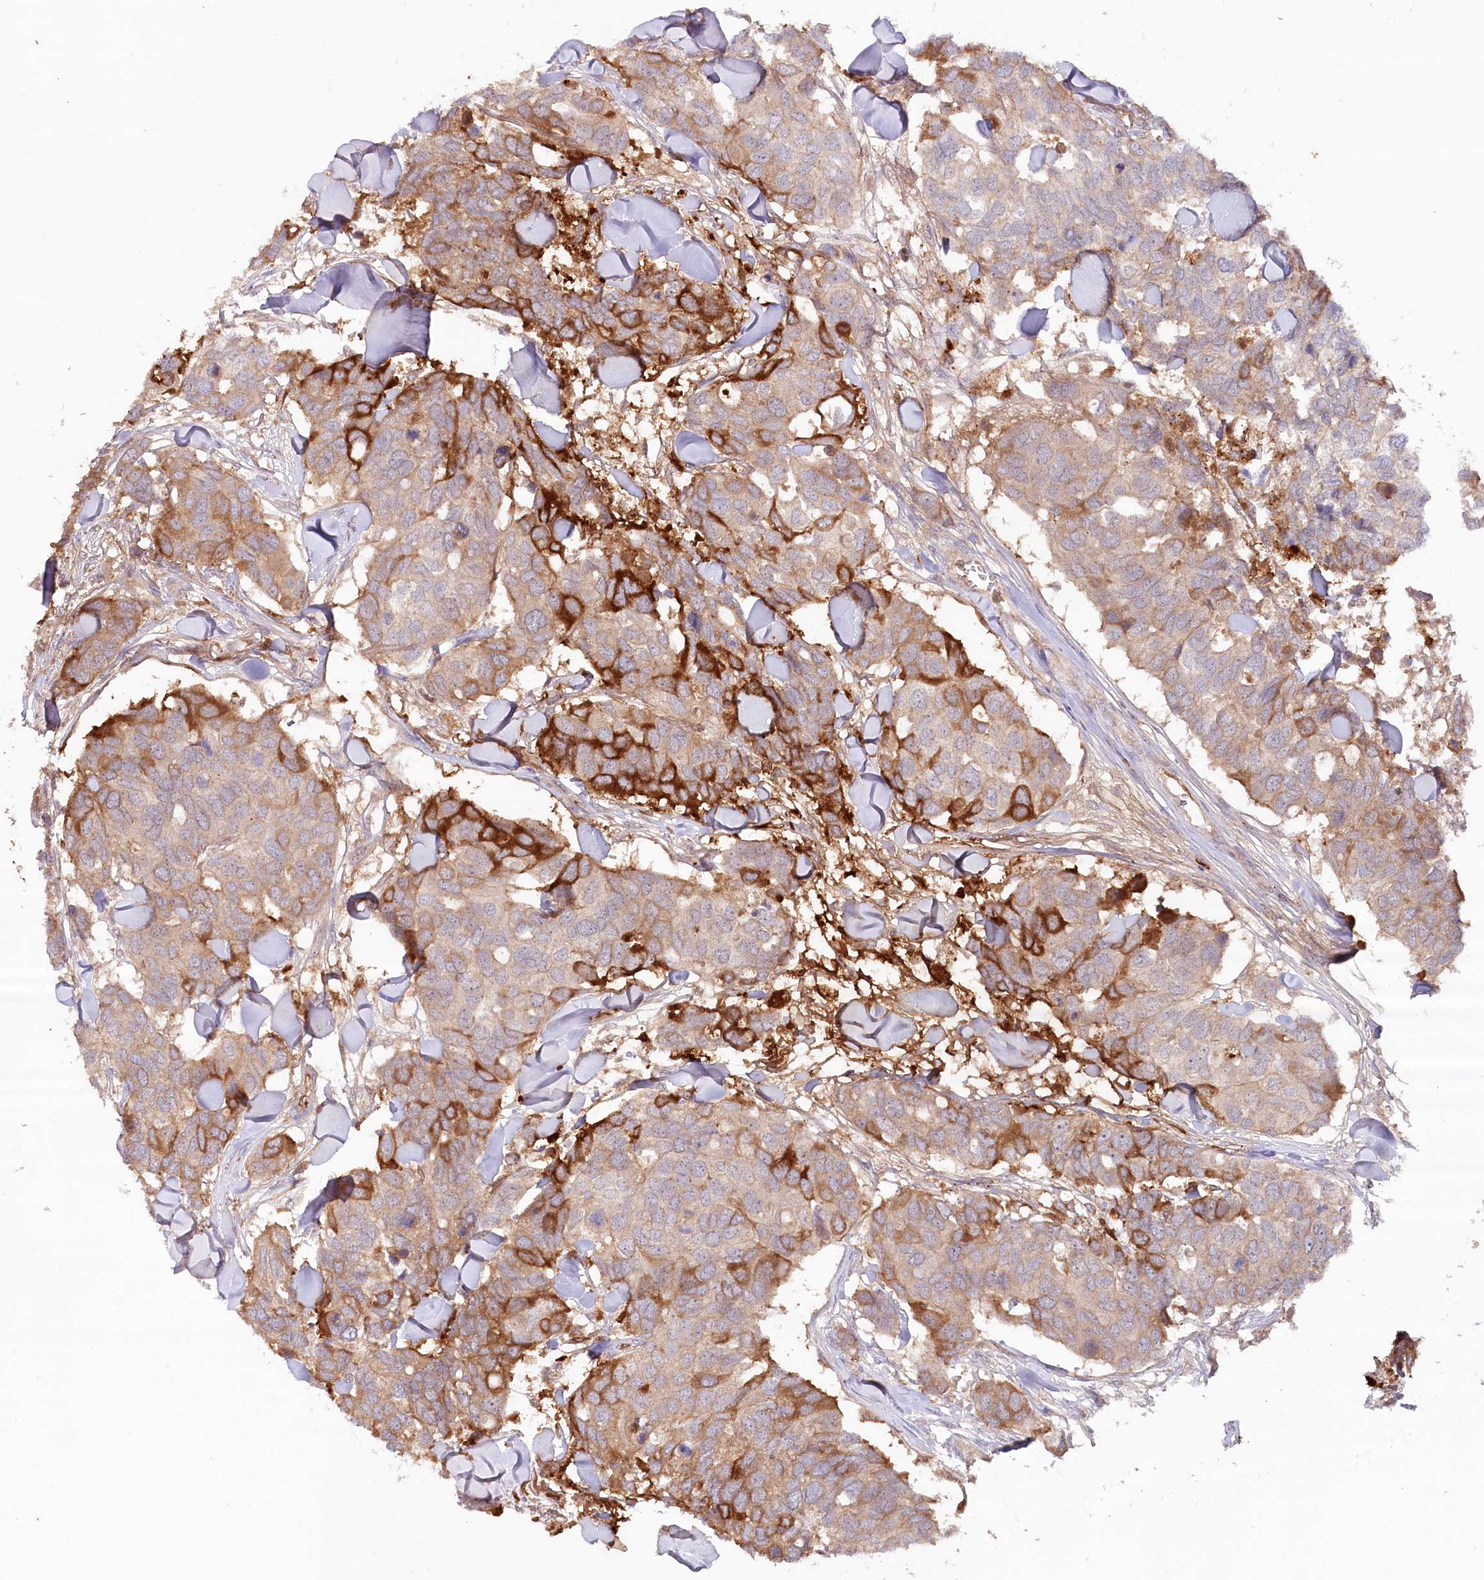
{"staining": {"intensity": "moderate", "quantity": "25%-75%", "location": "cytoplasmic/membranous"}, "tissue": "breast cancer", "cell_type": "Tumor cells", "image_type": "cancer", "snomed": [{"axis": "morphology", "description": "Duct carcinoma"}, {"axis": "topography", "description": "Breast"}], "caption": "This photomicrograph reveals breast cancer (invasive ductal carcinoma) stained with immunohistochemistry to label a protein in brown. The cytoplasmic/membranous of tumor cells show moderate positivity for the protein. Nuclei are counter-stained blue.", "gene": "PSAPL1", "patient": {"sex": "female", "age": 83}}